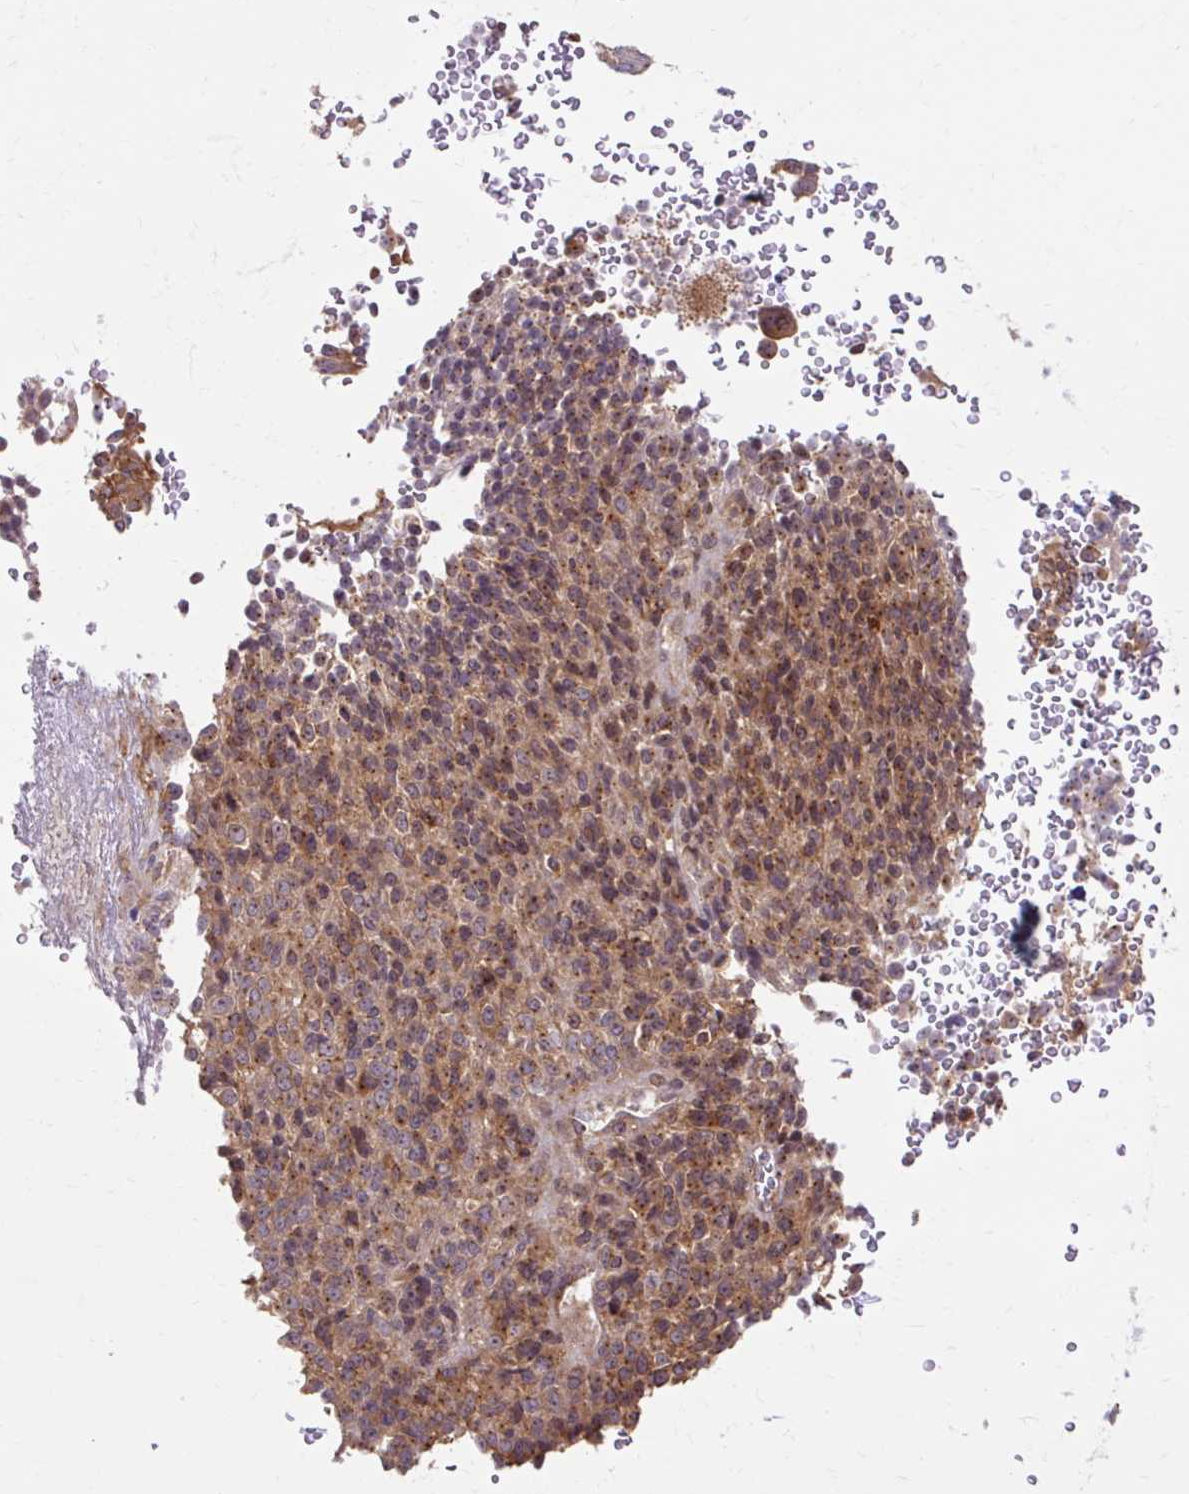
{"staining": {"intensity": "moderate", "quantity": ">75%", "location": "cytoplasmic/membranous"}, "tissue": "melanoma", "cell_type": "Tumor cells", "image_type": "cancer", "snomed": [{"axis": "morphology", "description": "Malignant melanoma, Metastatic site"}, {"axis": "topography", "description": "Brain"}], "caption": "Protein staining displays moderate cytoplasmic/membranous expression in approximately >75% of tumor cells in melanoma. (DAB (3,3'-diaminobenzidine) IHC, brown staining for protein, blue staining for nuclei).", "gene": "MZT2B", "patient": {"sex": "female", "age": 56}}